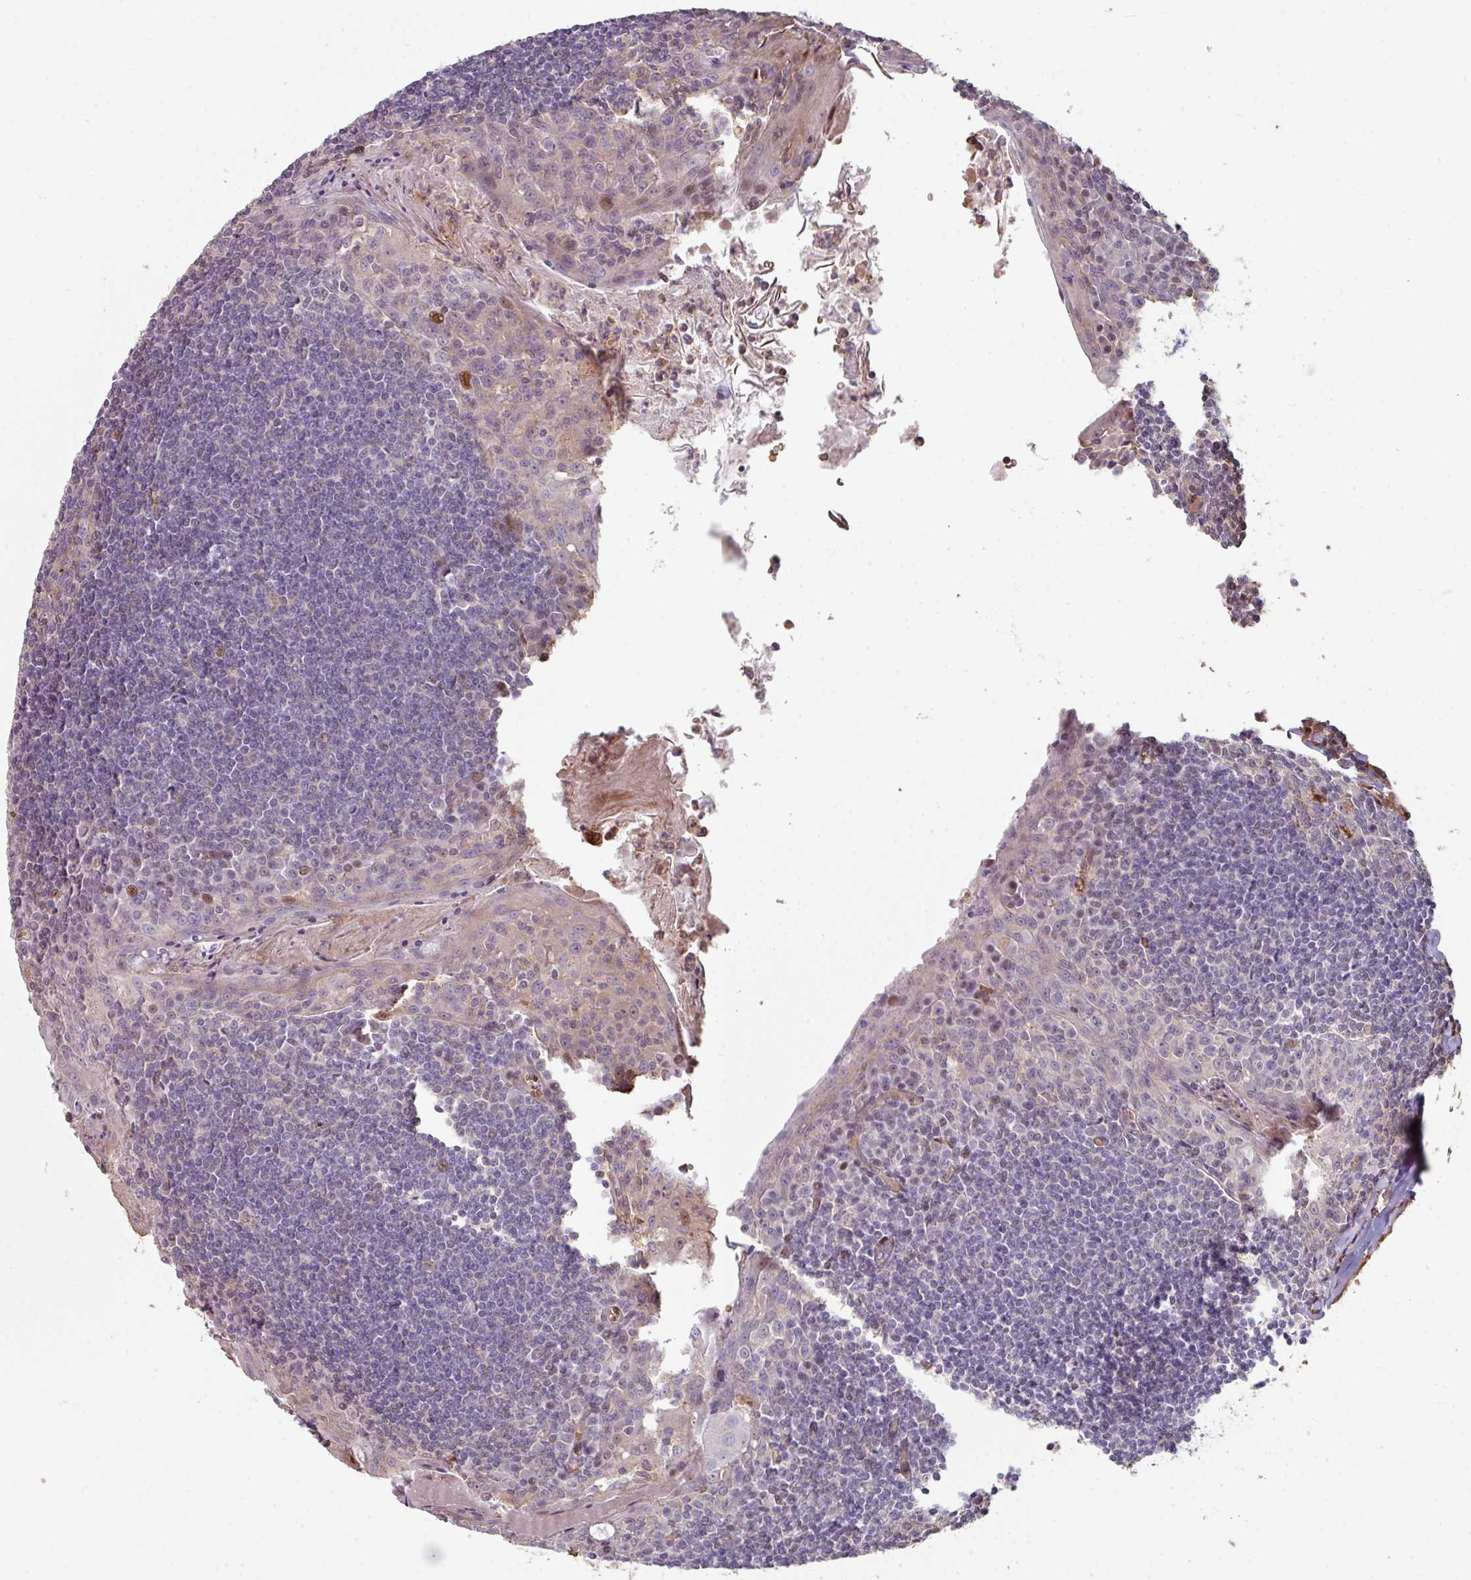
{"staining": {"intensity": "negative", "quantity": "none", "location": "none"}, "tissue": "tonsil", "cell_type": "Germinal center cells", "image_type": "normal", "snomed": [{"axis": "morphology", "description": "Normal tissue, NOS"}, {"axis": "topography", "description": "Tonsil"}], "caption": "An immunohistochemistry micrograph of normal tonsil is shown. There is no staining in germinal center cells of tonsil.", "gene": "ANO9", "patient": {"sex": "male", "age": 27}}